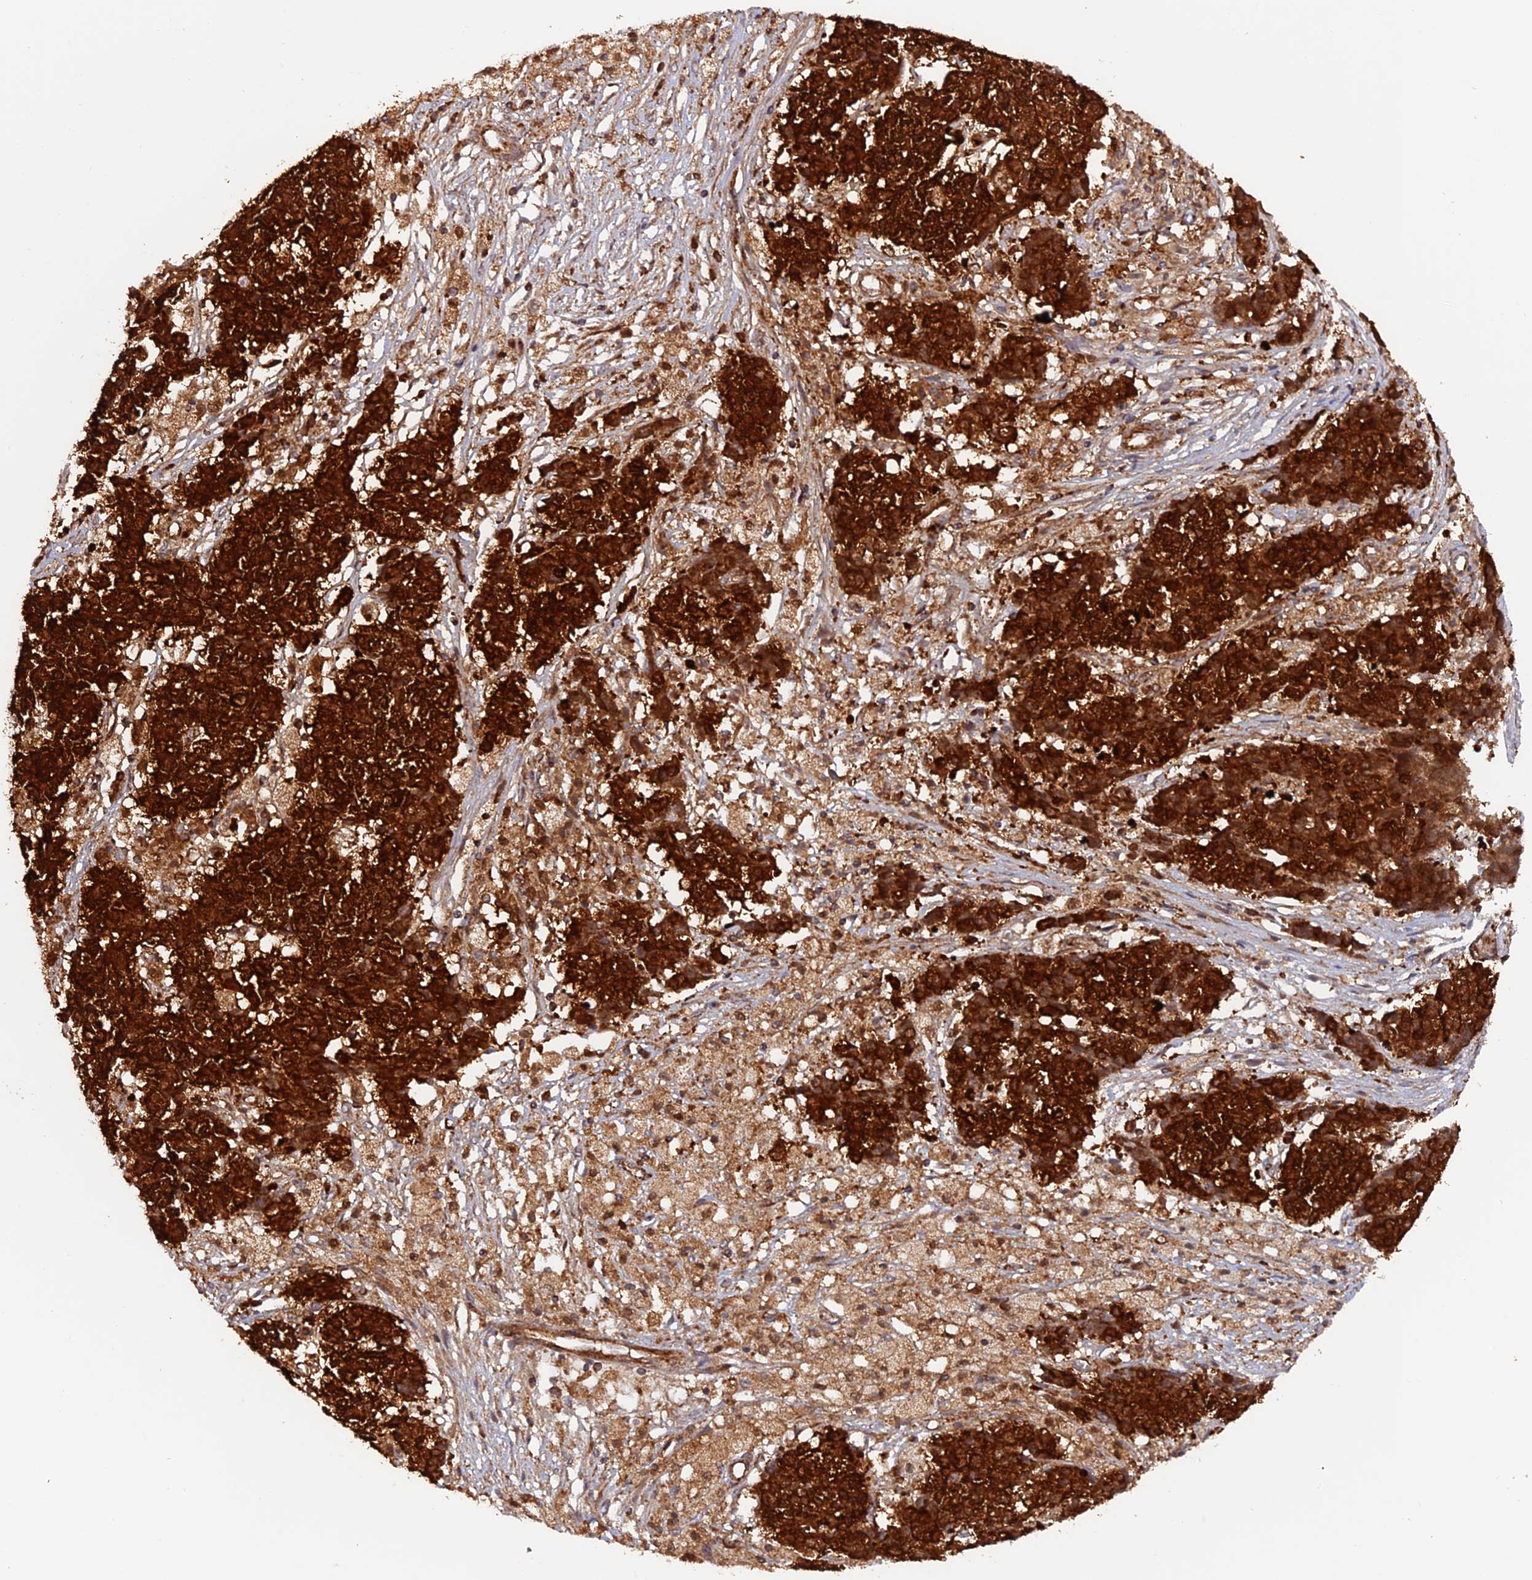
{"staining": {"intensity": "strong", "quantity": ">75%", "location": "cytoplasmic/membranous"}, "tissue": "ovarian cancer", "cell_type": "Tumor cells", "image_type": "cancer", "snomed": [{"axis": "morphology", "description": "Carcinoma, endometroid"}, {"axis": "topography", "description": "Ovary"}], "caption": "A brown stain labels strong cytoplasmic/membranous expression of a protein in ovarian cancer tumor cells.", "gene": "DTYMK", "patient": {"sex": "female", "age": 42}}